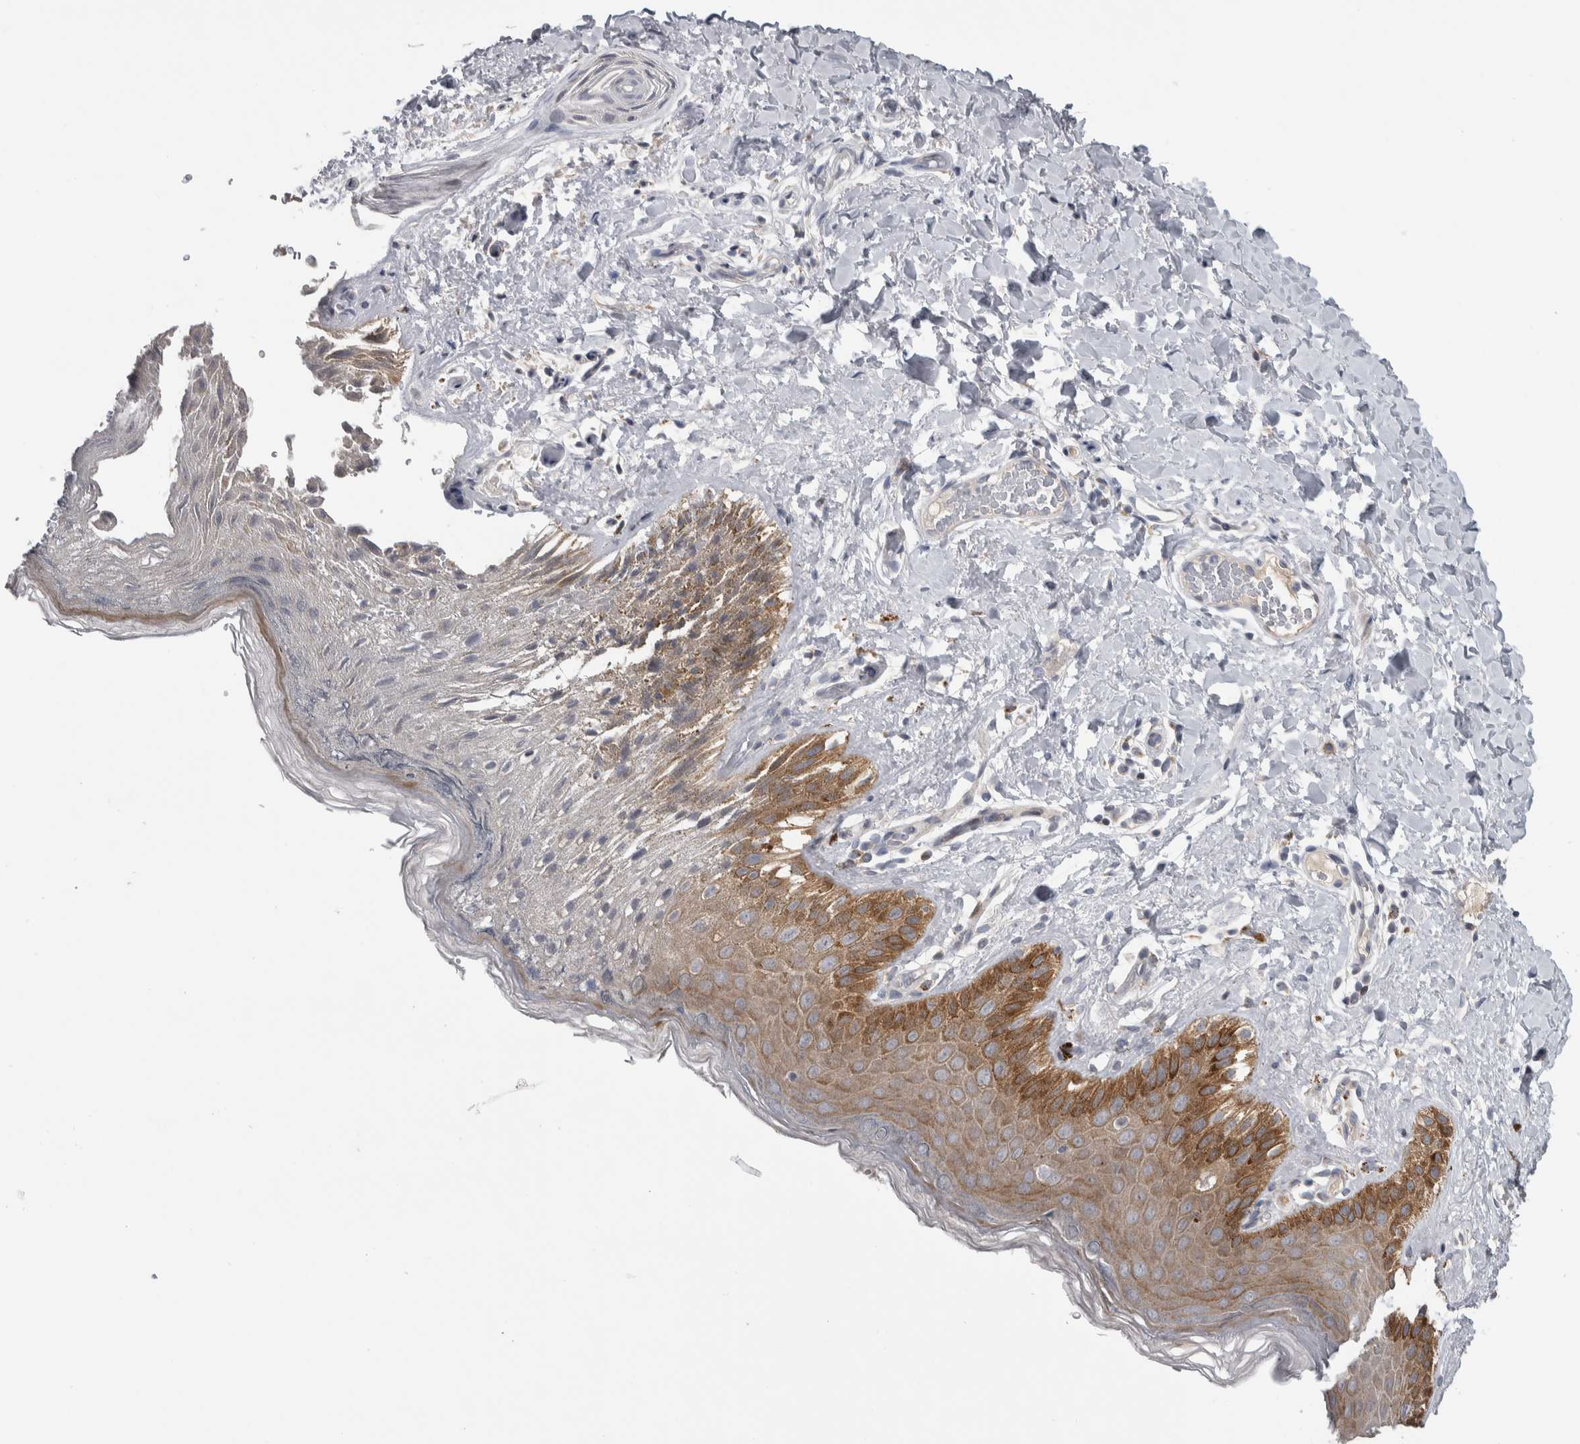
{"staining": {"intensity": "moderate", "quantity": ">75%", "location": "cytoplasmic/membranous"}, "tissue": "skin", "cell_type": "Epidermal cells", "image_type": "normal", "snomed": [{"axis": "morphology", "description": "Normal tissue, NOS"}, {"axis": "topography", "description": "Anal"}], "caption": "High-power microscopy captured an immunohistochemistry image of normal skin, revealing moderate cytoplasmic/membranous staining in about >75% of epidermal cells. (IHC, brightfield microscopy, high magnification).", "gene": "FAM83G", "patient": {"sex": "male", "age": 44}}